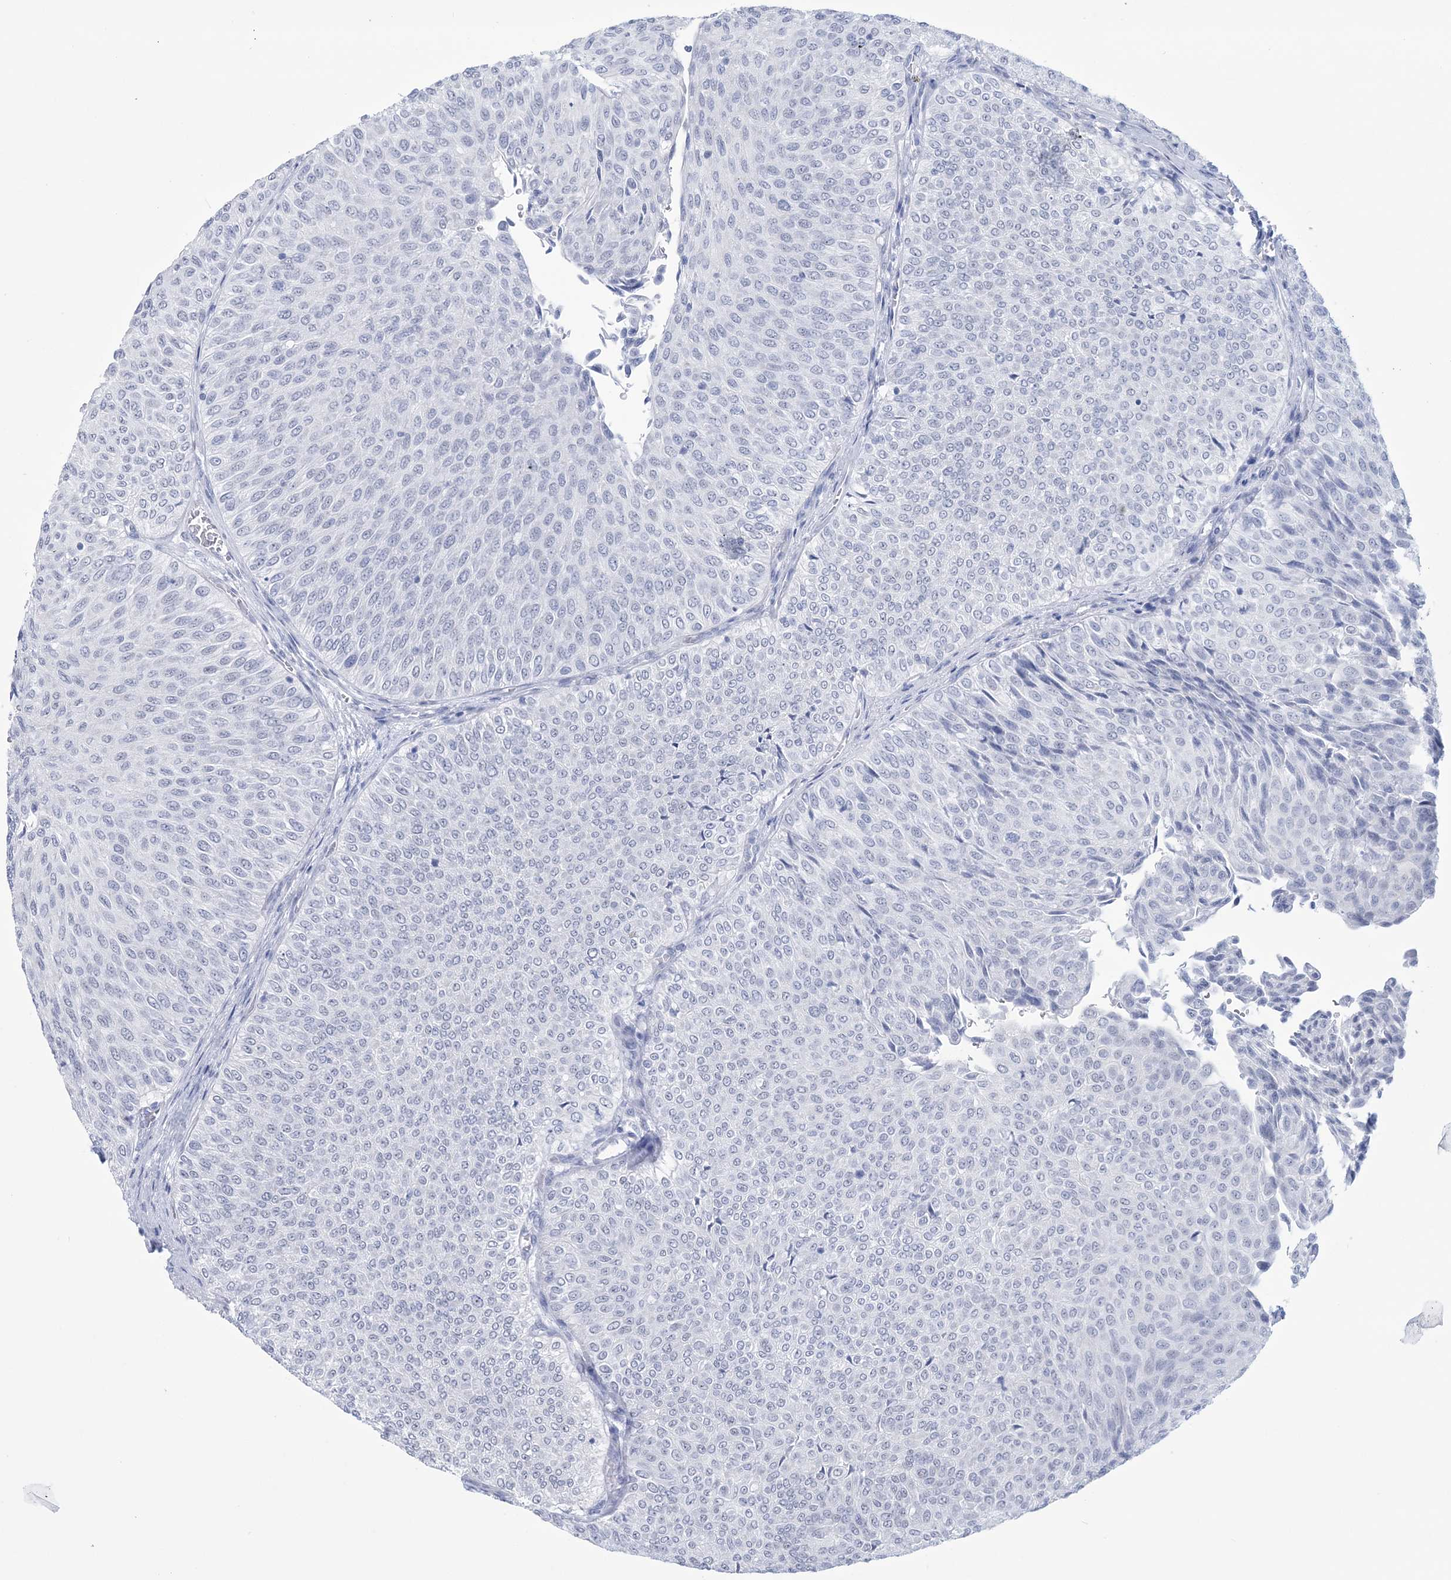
{"staining": {"intensity": "negative", "quantity": "none", "location": "none"}, "tissue": "urothelial cancer", "cell_type": "Tumor cells", "image_type": "cancer", "snomed": [{"axis": "morphology", "description": "Urothelial carcinoma, Low grade"}, {"axis": "topography", "description": "Urinary bladder"}], "caption": "This is a image of immunohistochemistry (IHC) staining of urothelial cancer, which shows no expression in tumor cells.", "gene": "DPCD", "patient": {"sex": "male", "age": 78}}